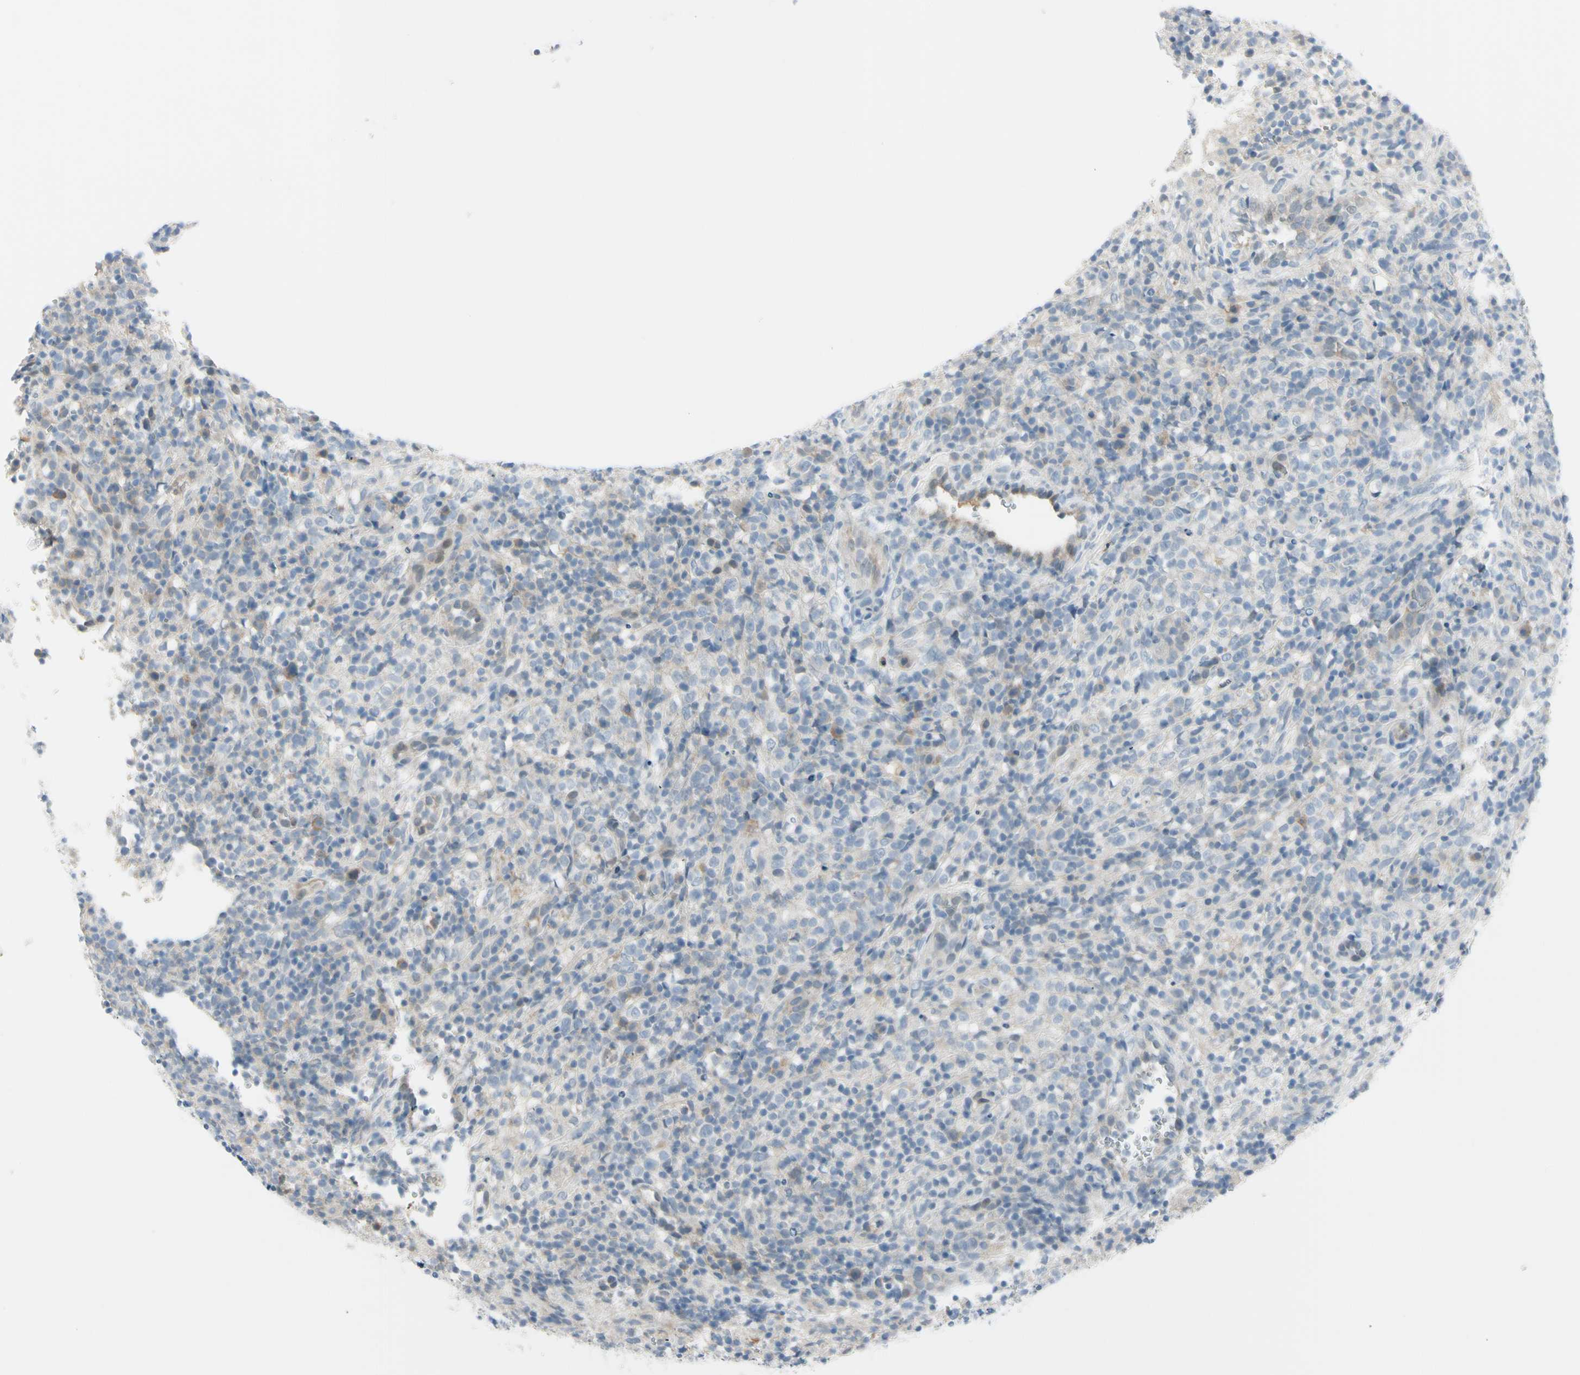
{"staining": {"intensity": "negative", "quantity": "none", "location": "none"}, "tissue": "lymphoma", "cell_type": "Tumor cells", "image_type": "cancer", "snomed": [{"axis": "morphology", "description": "Malignant lymphoma, non-Hodgkin's type, High grade"}, {"axis": "topography", "description": "Lymph node"}], "caption": "High-grade malignant lymphoma, non-Hodgkin's type was stained to show a protein in brown. There is no significant staining in tumor cells. (DAB (3,3'-diaminobenzidine) IHC visualized using brightfield microscopy, high magnification).", "gene": "ASB9", "patient": {"sex": "female", "age": 76}}